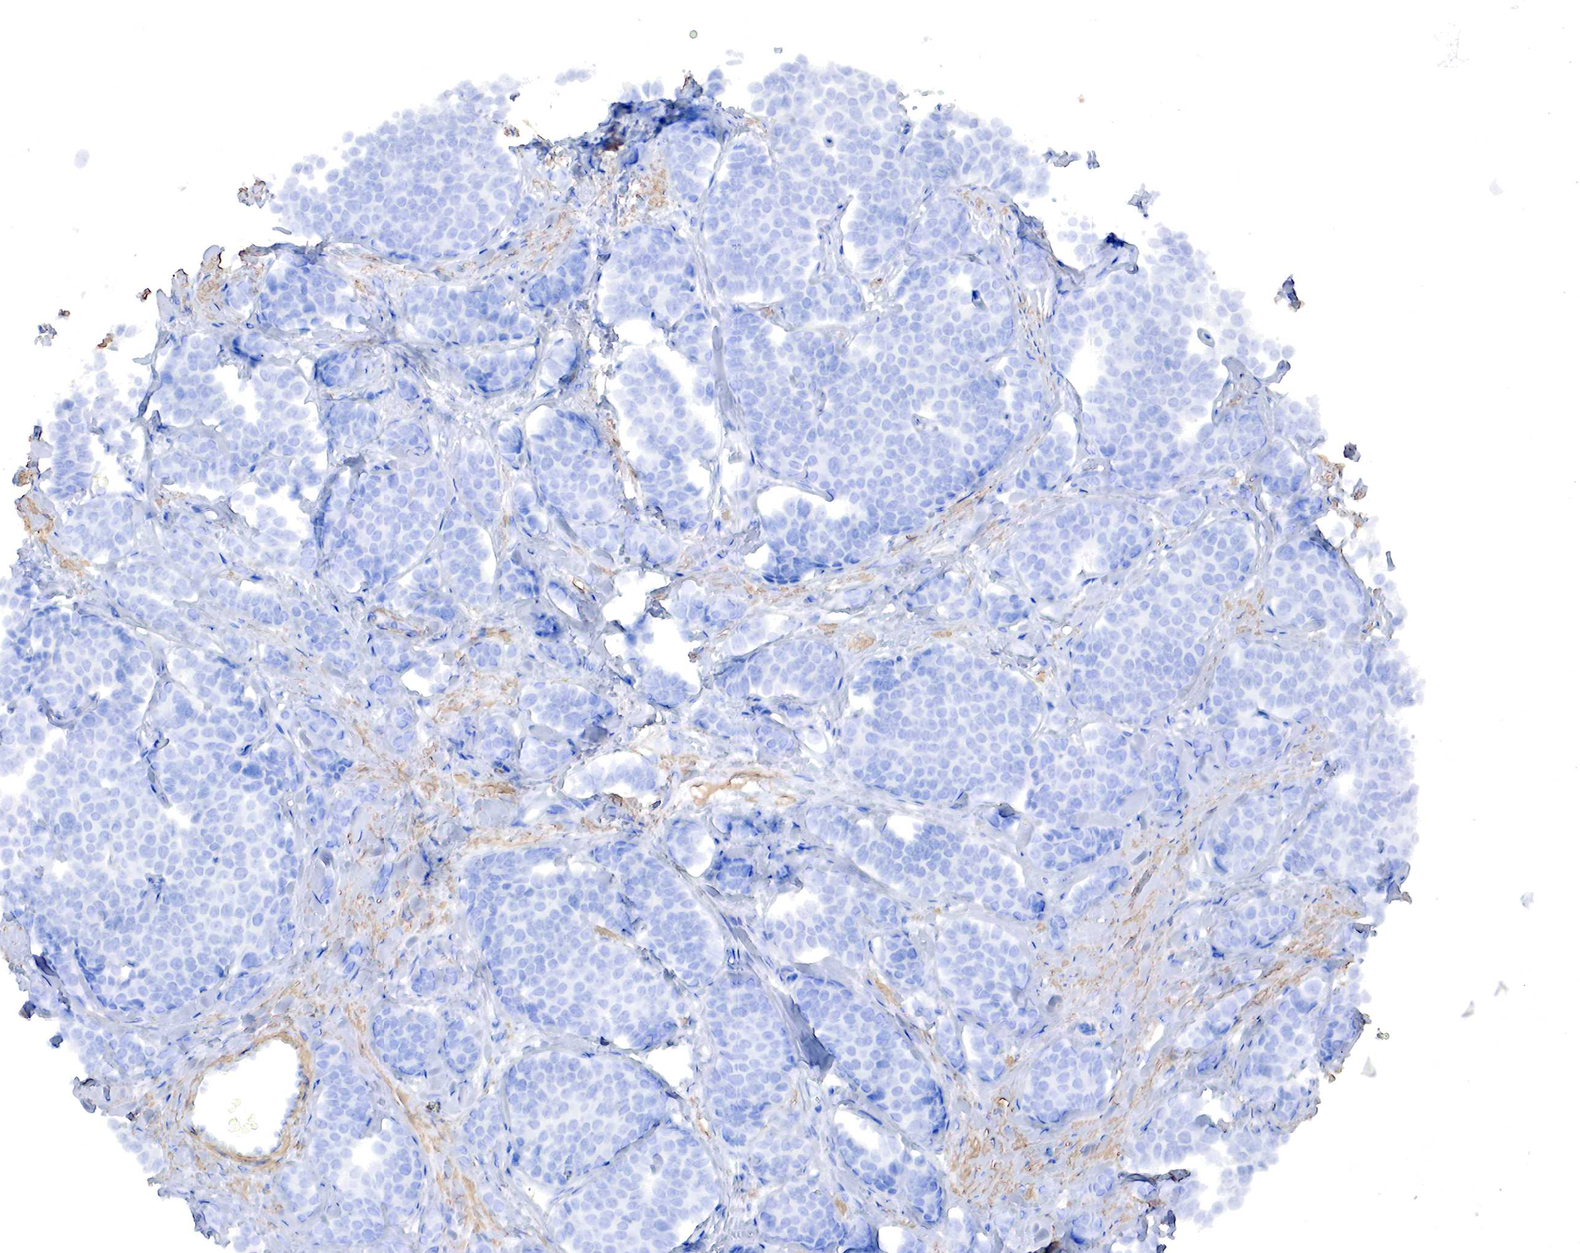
{"staining": {"intensity": "negative", "quantity": "none", "location": "none"}, "tissue": "carcinoid", "cell_type": "Tumor cells", "image_type": "cancer", "snomed": [{"axis": "morphology", "description": "Carcinoid, malignant, NOS"}, {"axis": "topography", "description": "Small intestine"}], "caption": "IHC micrograph of neoplastic tissue: carcinoid stained with DAB demonstrates no significant protein expression in tumor cells.", "gene": "TPM1", "patient": {"sex": "male", "age": 60}}